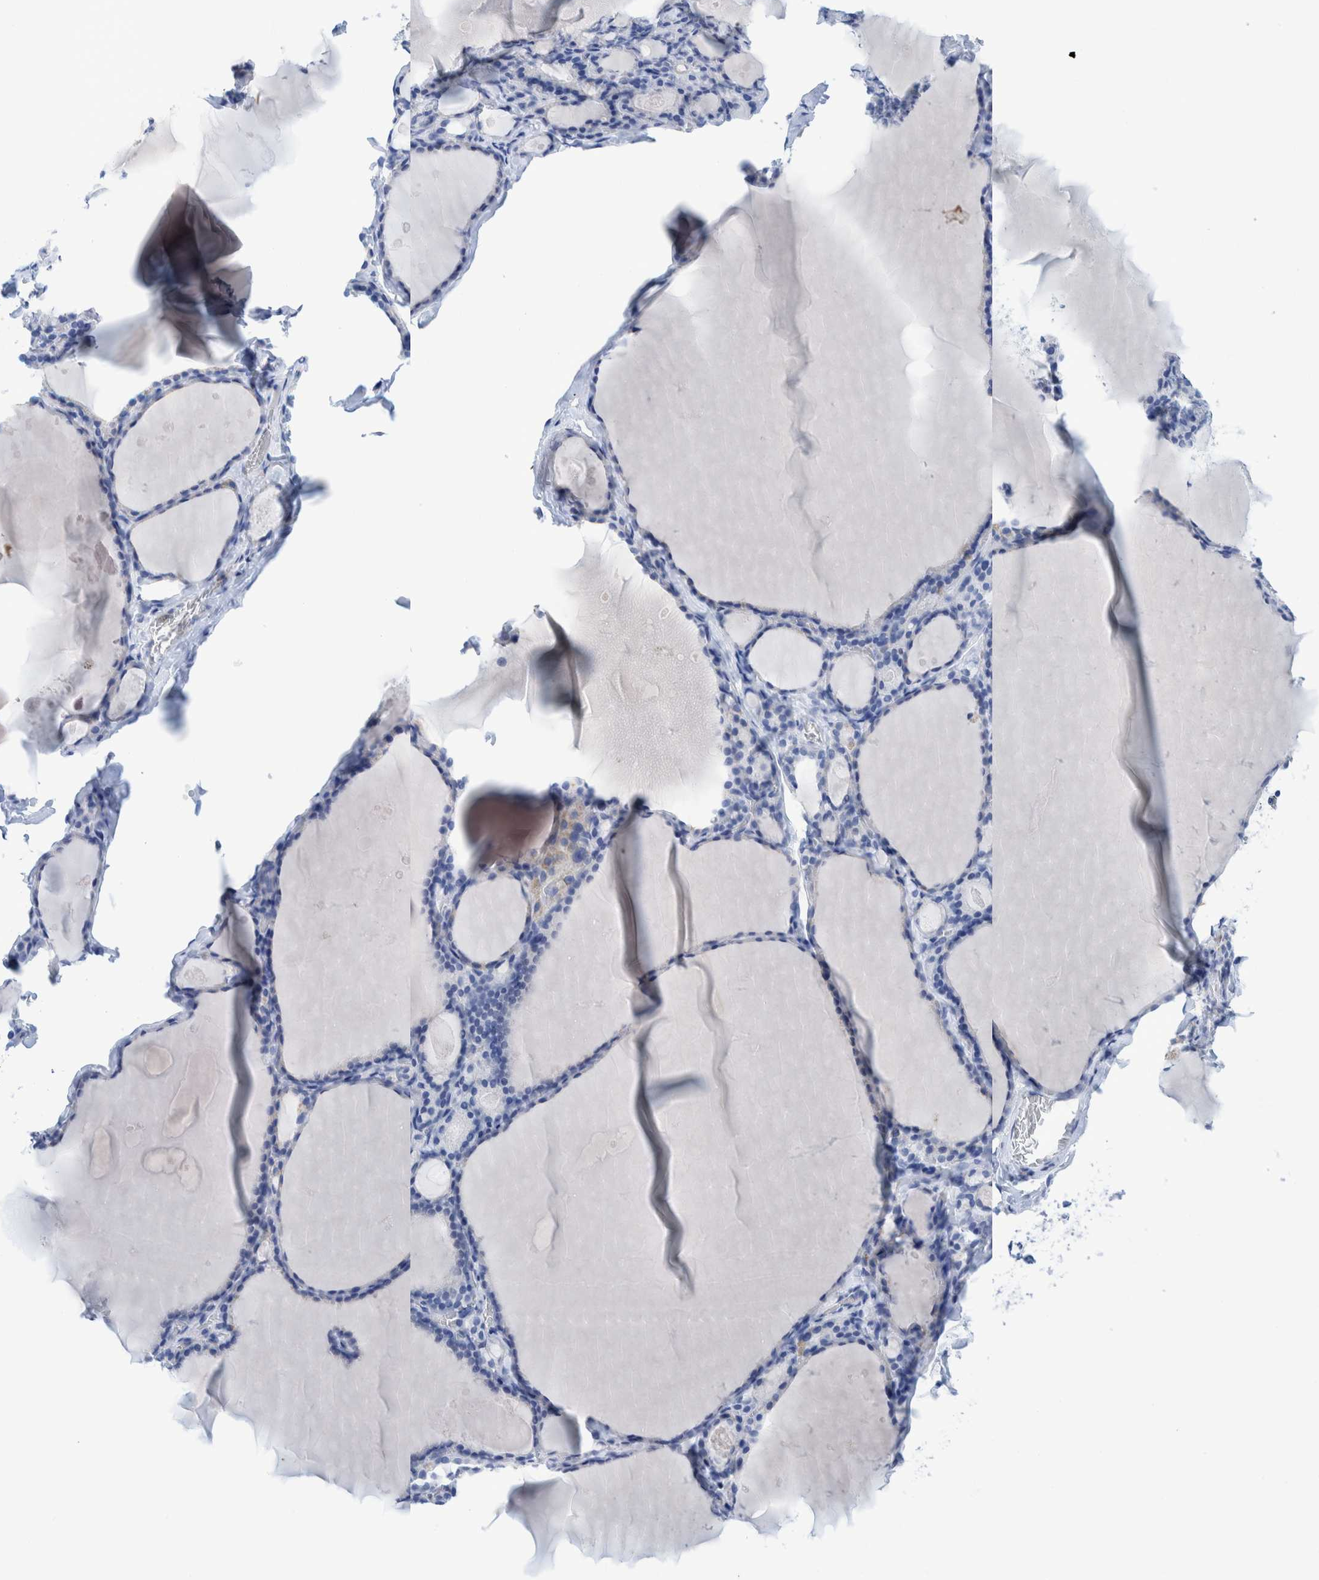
{"staining": {"intensity": "negative", "quantity": "none", "location": "none"}, "tissue": "thyroid gland", "cell_type": "Glandular cells", "image_type": "normal", "snomed": [{"axis": "morphology", "description": "Normal tissue, NOS"}, {"axis": "topography", "description": "Thyroid gland"}], "caption": "Immunohistochemistry of benign thyroid gland exhibits no expression in glandular cells.", "gene": "KRT14", "patient": {"sex": "male", "age": 56}}